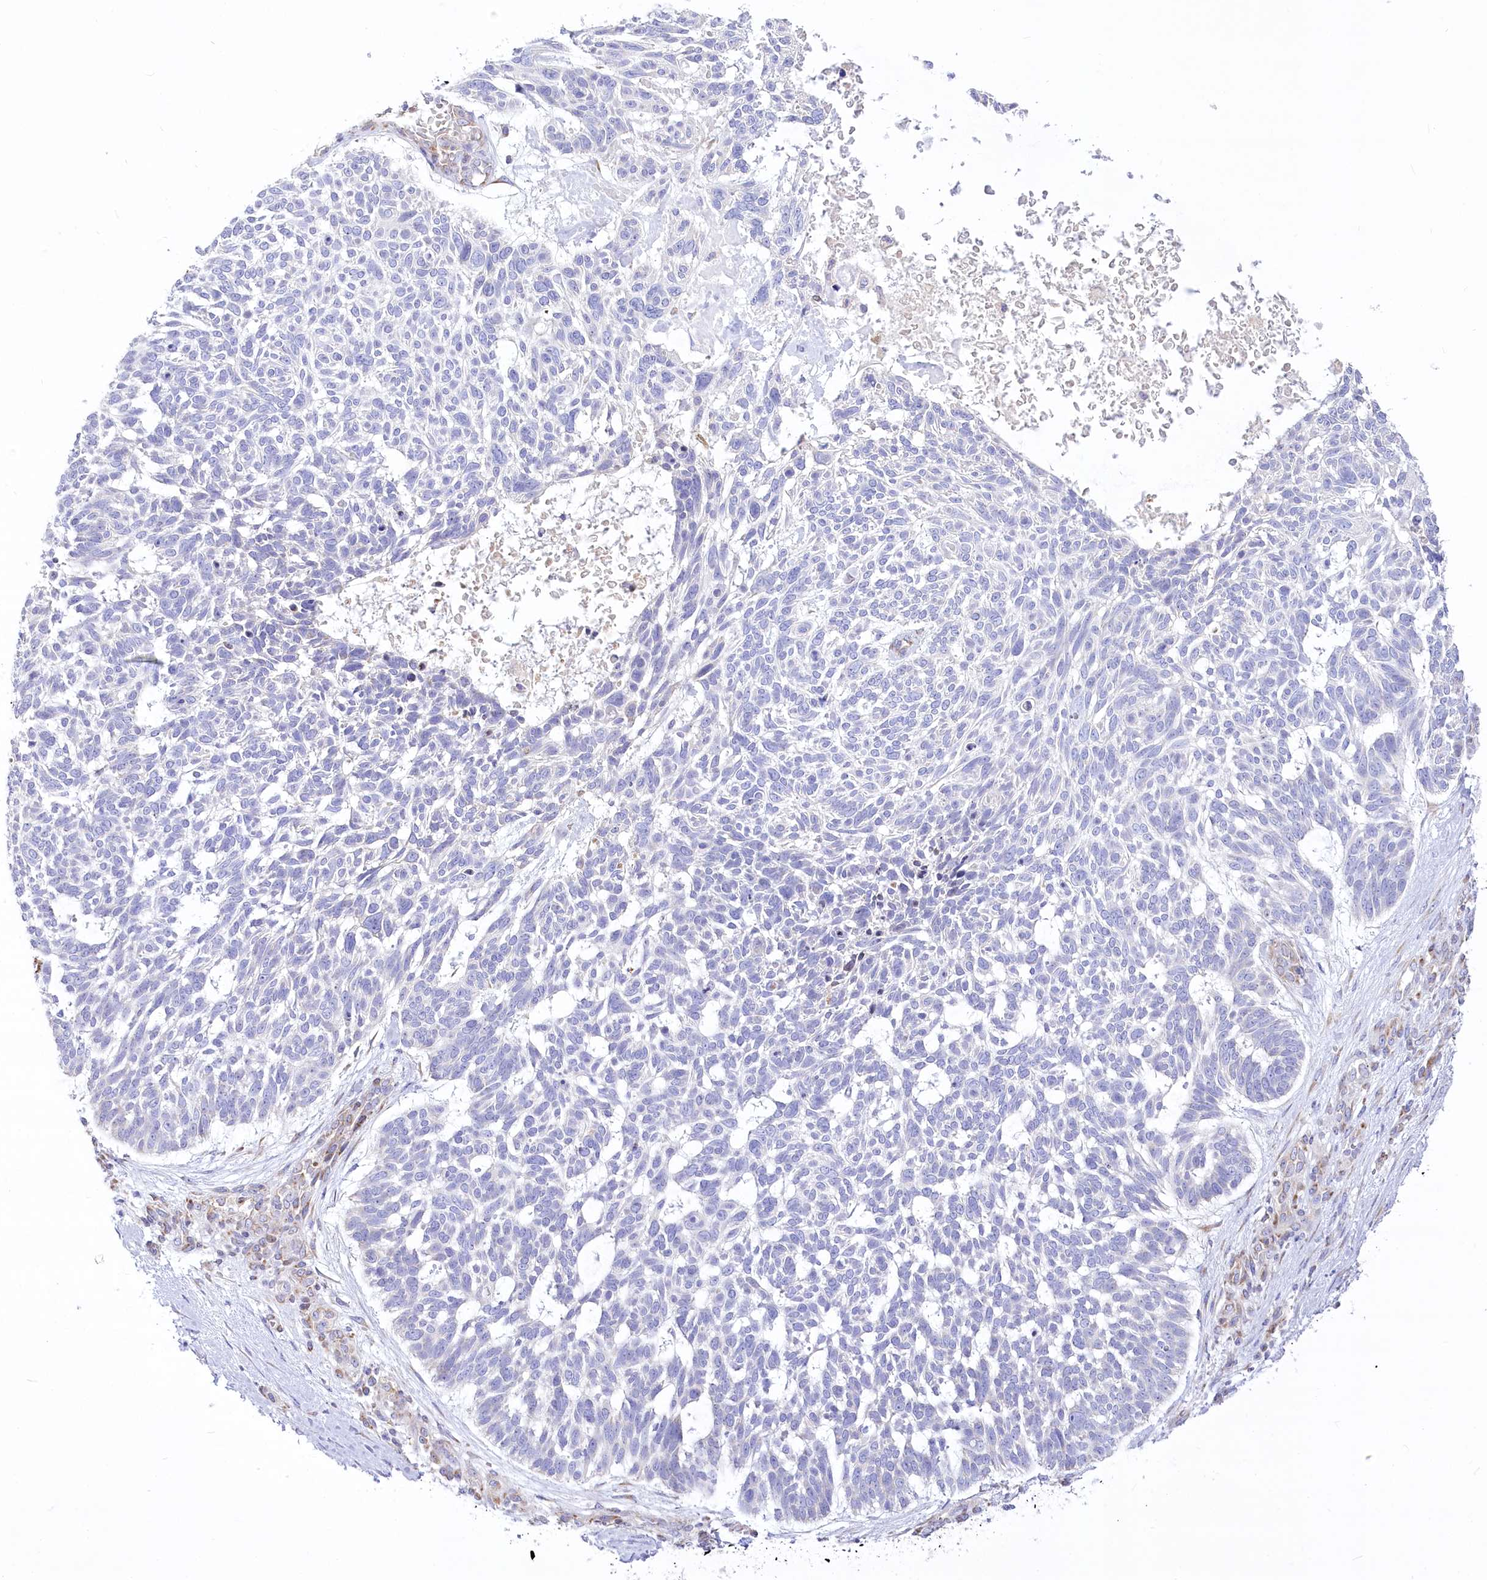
{"staining": {"intensity": "negative", "quantity": "none", "location": "none"}, "tissue": "skin cancer", "cell_type": "Tumor cells", "image_type": "cancer", "snomed": [{"axis": "morphology", "description": "Basal cell carcinoma"}, {"axis": "topography", "description": "Skin"}], "caption": "Skin basal cell carcinoma stained for a protein using immunohistochemistry displays no expression tumor cells.", "gene": "STT3B", "patient": {"sex": "male", "age": 88}}